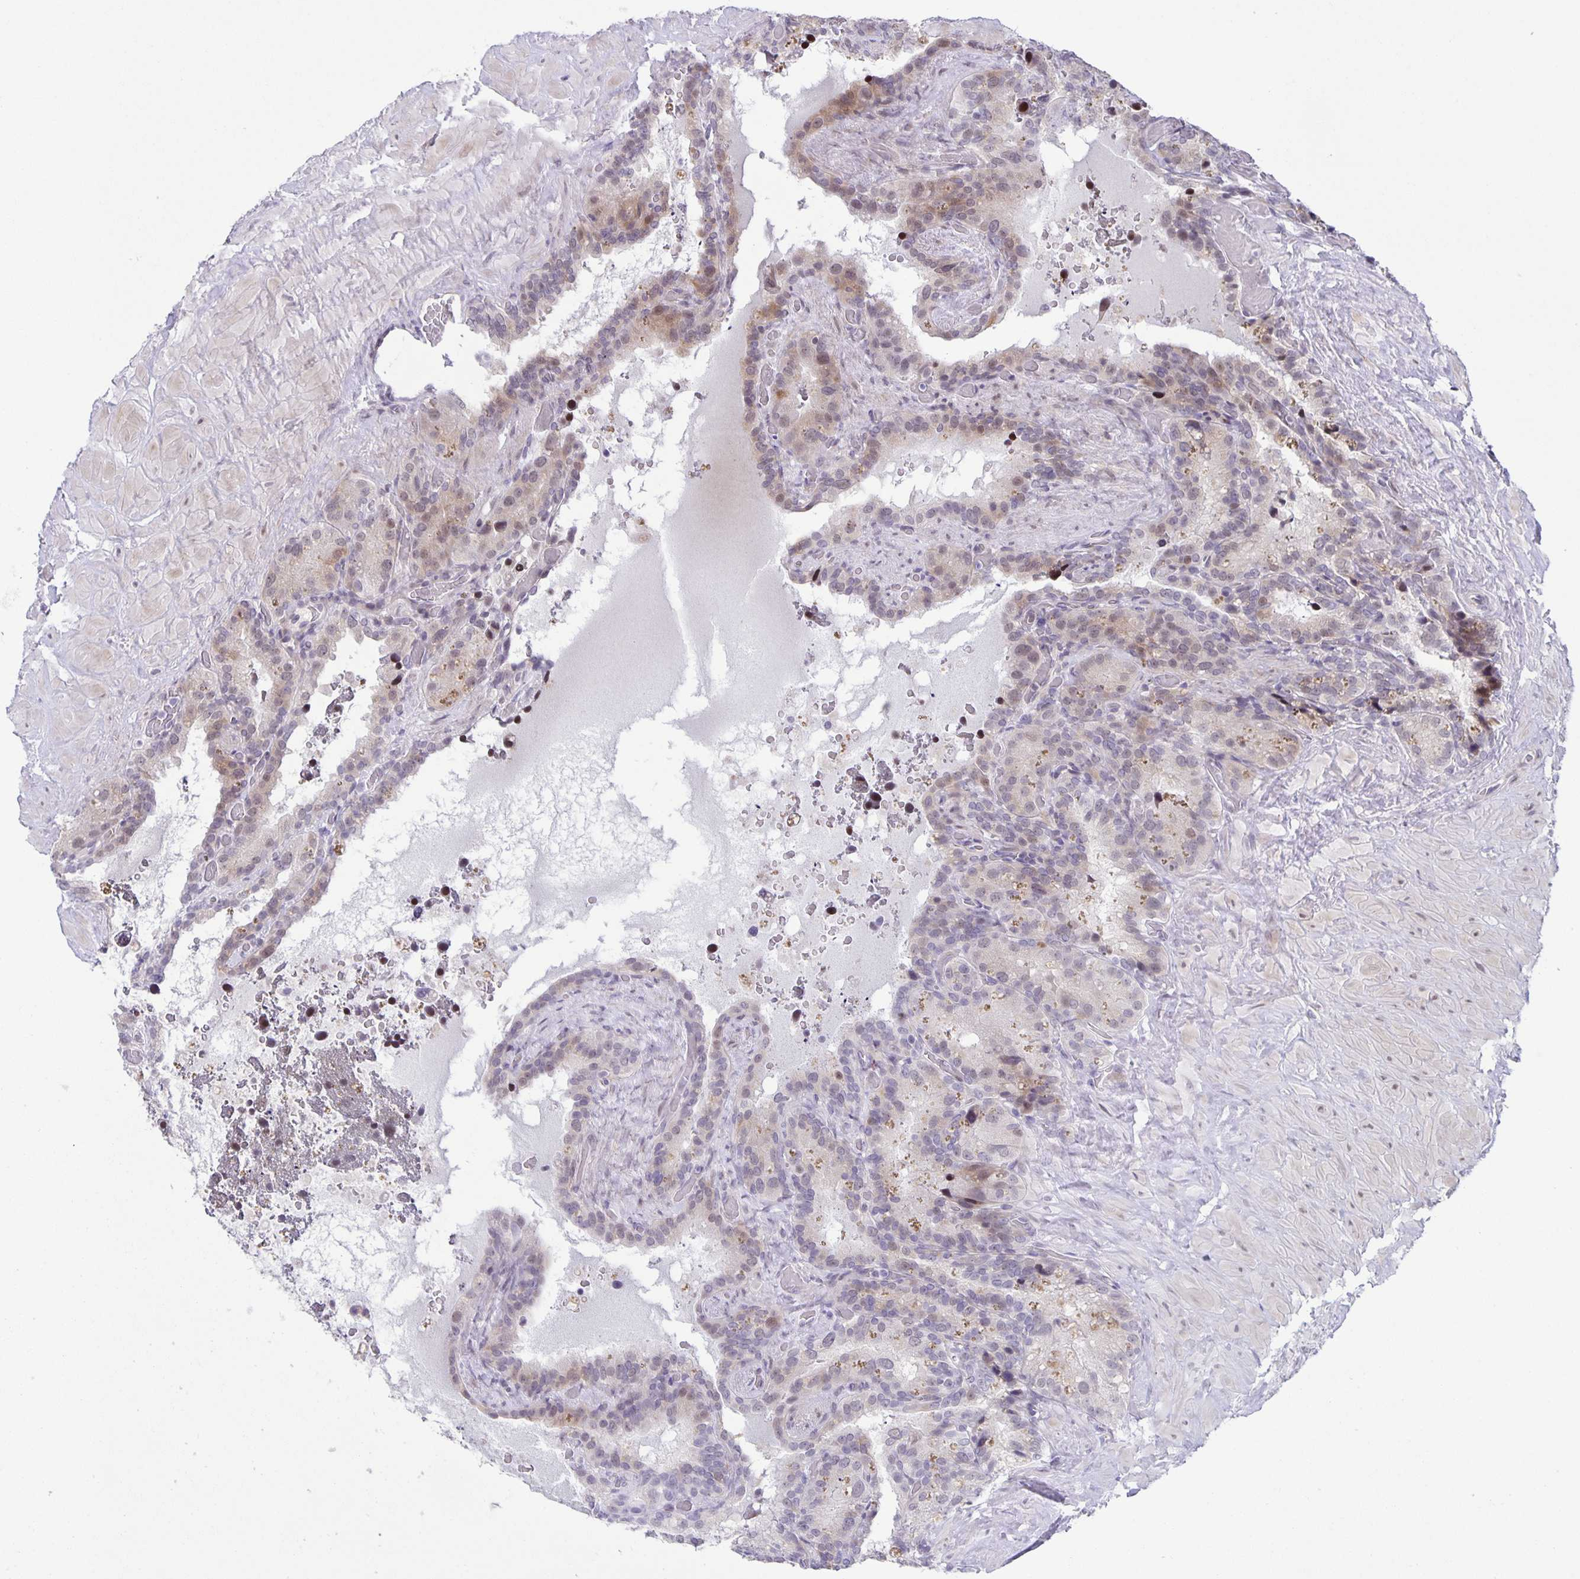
{"staining": {"intensity": "weak", "quantity": "<25%", "location": "cytoplasmic/membranous,nuclear"}, "tissue": "seminal vesicle", "cell_type": "Glandular cells", "image_type": "normal", "snomed": [{"axis": "morphology", "description": "Normal tissue, NOS"}, {"axis": "topography", "description": "Seminal veicle"}], "caption": "Histopathology image shows no significant protein expression in glandular cells of benign seminal vesicle.", "gene": "PHRF1", "patient": {"sex": "male", "age": 60}}